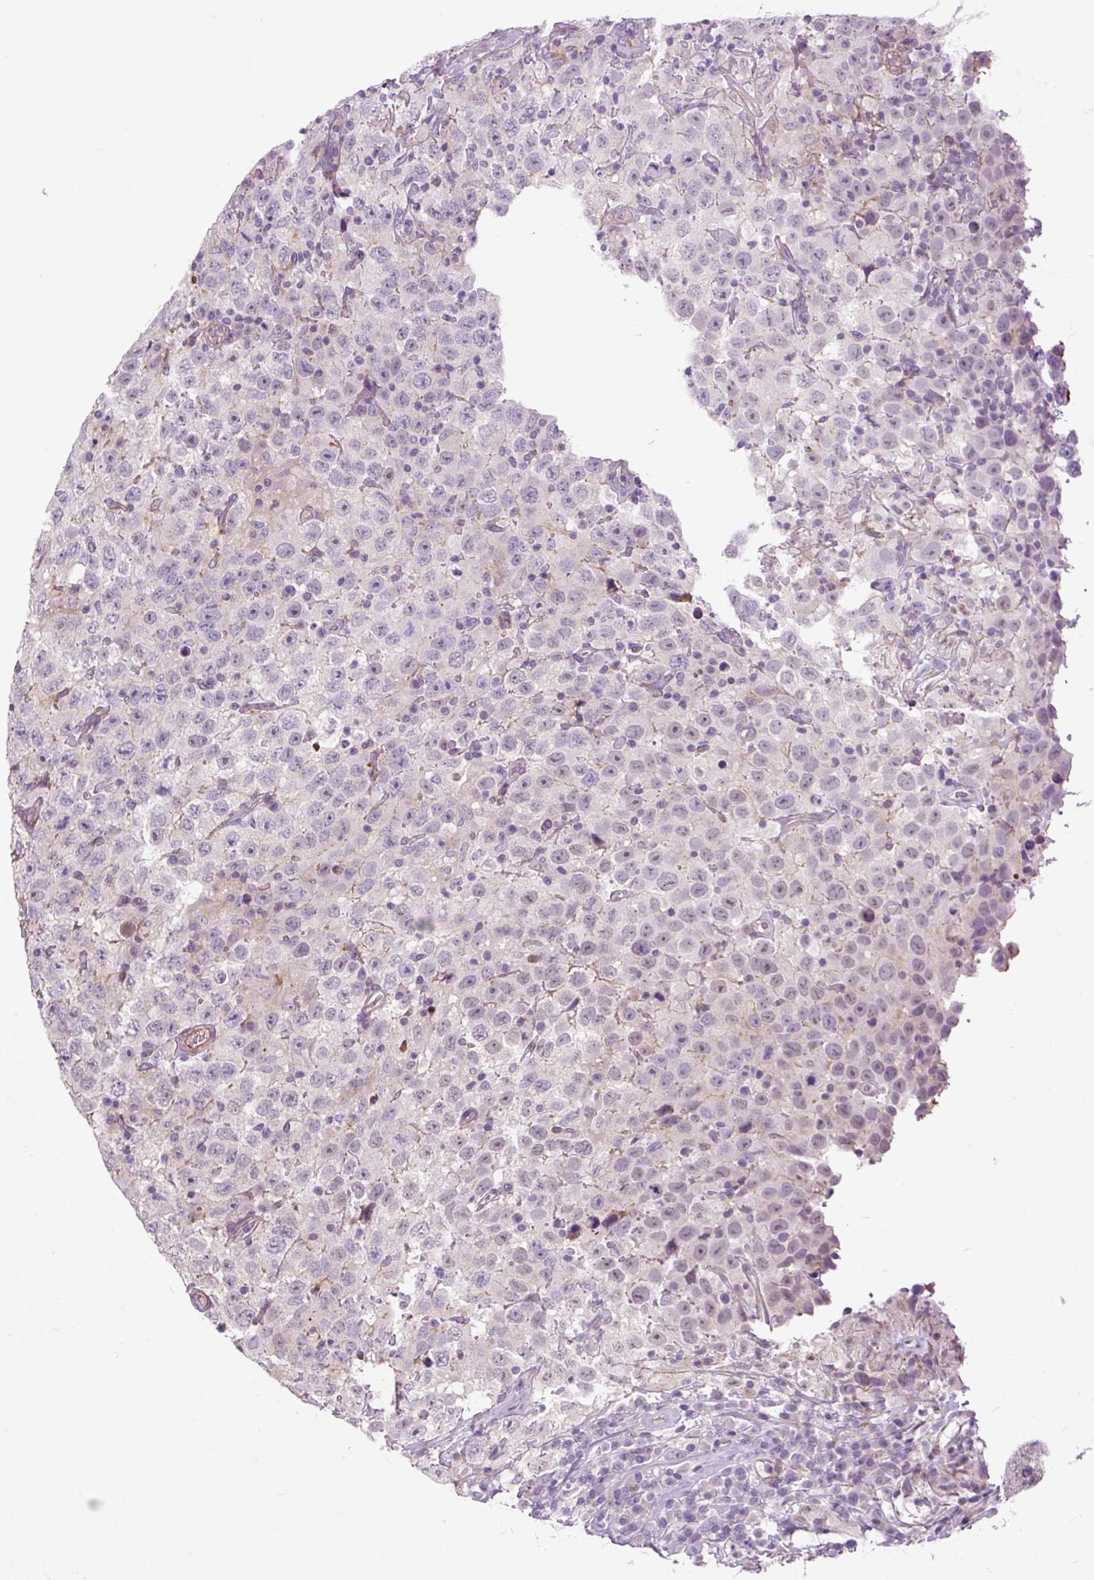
{"staining": {"intensity": "negative", "quantity": "none", "location": "none"}, "tissue": "testis cancer", "cell_type": "Tumor cells", "image_type": "cancer", "snomed": [{"axis": "morphology", "description": "Seminoma, NOS"}, {"axis": "topography", "description": "Testis"}], "caption": "A micrograph of seminoma (testis) stained for a protein shows no brown staining in tumor cells. (DAB (3,3'-diaminobenzidine) IHC, high magnification).", "gene": "ZNF197", "patient": {"sex": "male", "age": 41}}